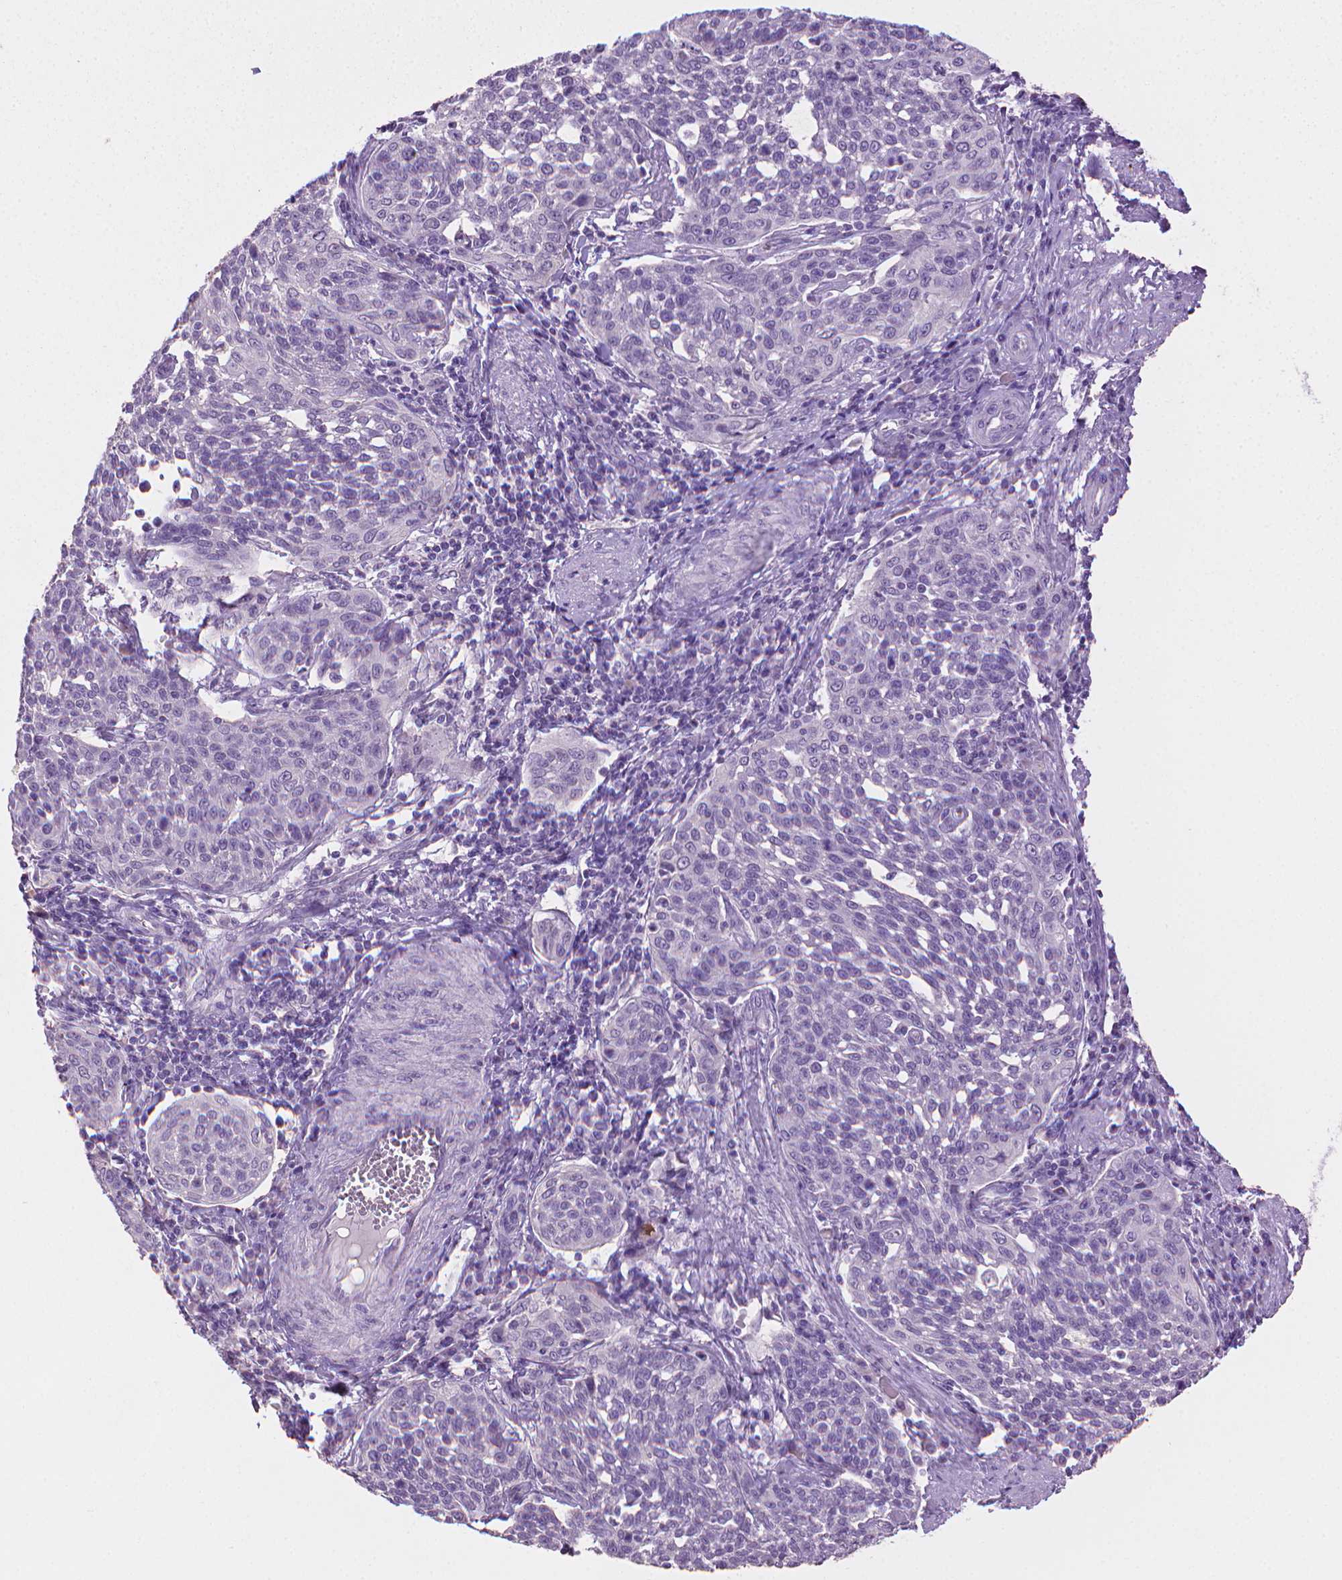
{"staining": {"intensity": "negative", "quantity": "none", "location": "none"}, "tissue": "cervical cancer", "cell_type": "Tumor cells", "image_type": "cancer", "snomed": [{"axis": "morphology", "description": "Squamous cell carcinoma, NOS"}, {"axis": "topography", "description": "Cervix"}], "caption": "A photomicrograph of cervical squamous cell carcinoma stained for a protein demonstrates no brown staining in tumor cells.", "gene": "MLANA", "patient": {"sex": "female", "age": 34}}